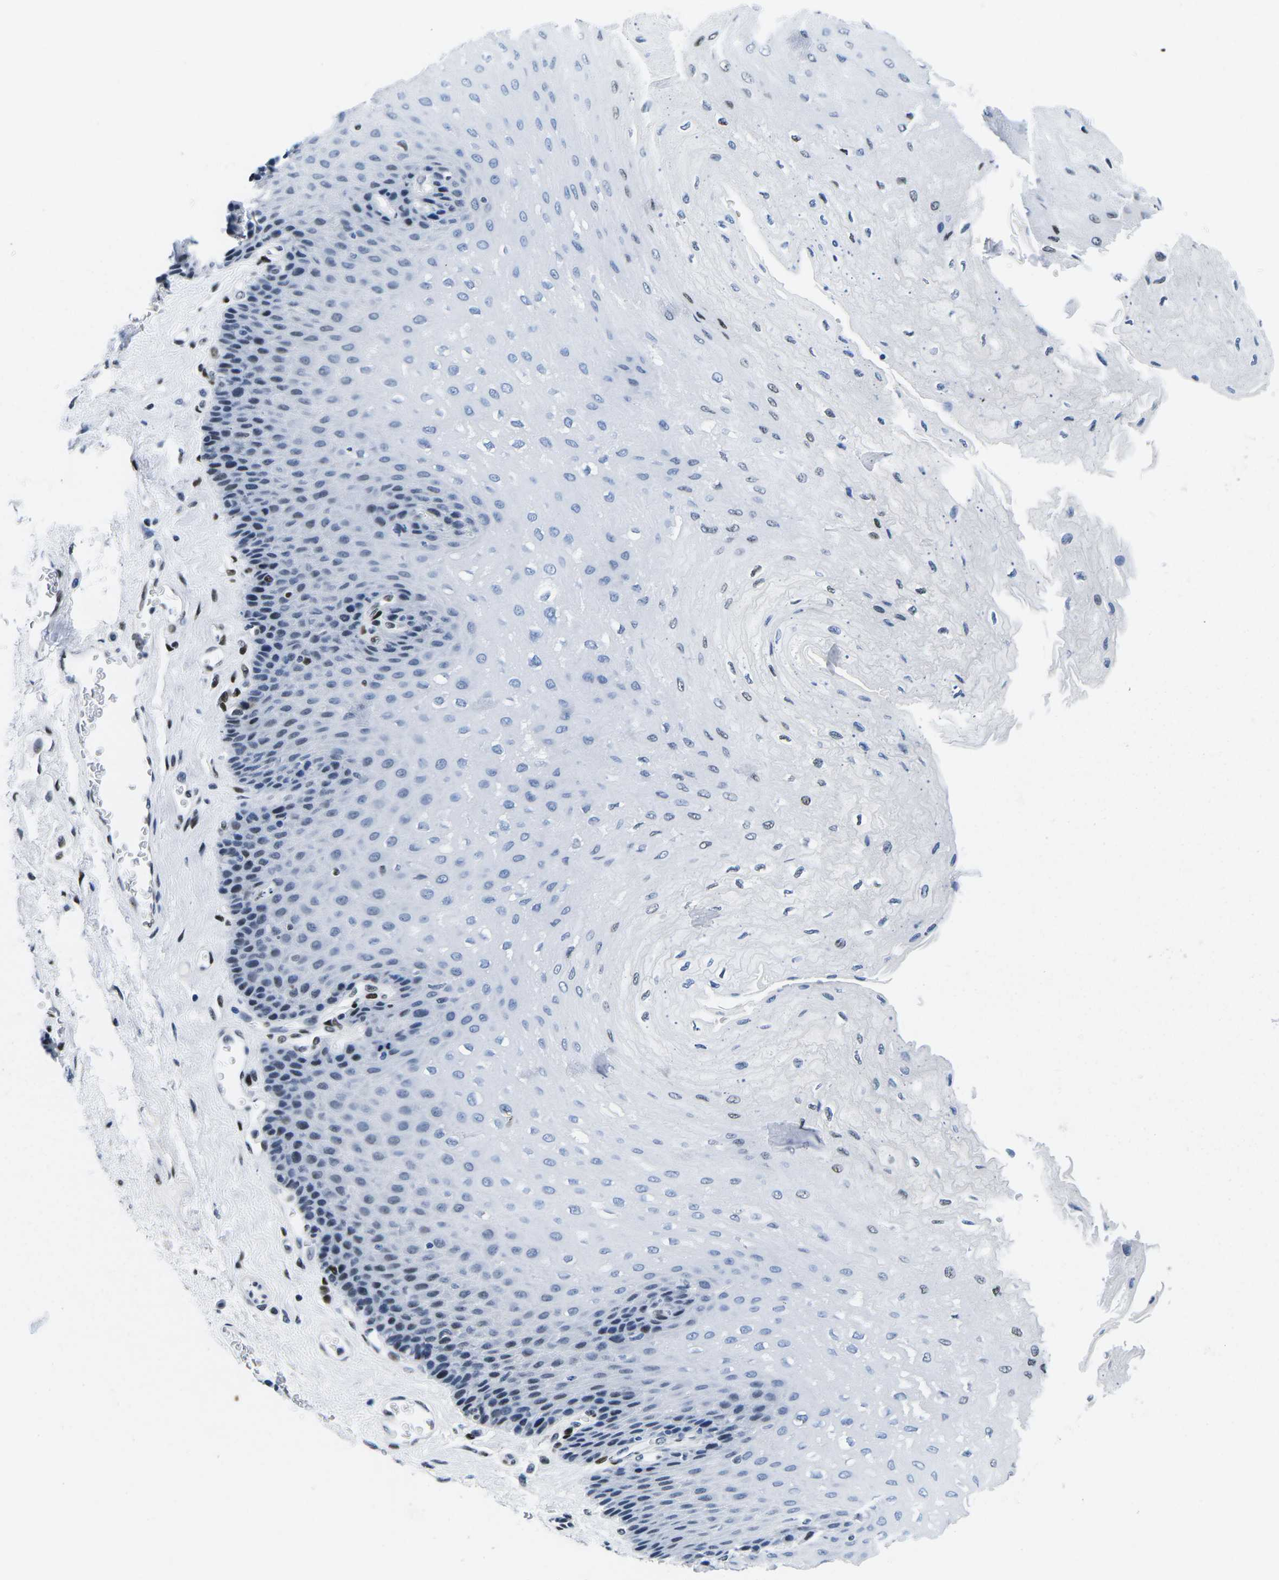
{"staining": {"intensity": "moderate", "quantity": "<25%", "location": "nuclear"}, "tissue": "esophagus", "cell_type": "Squamous epithelial cells", "image_type": "normal", "snomed": [{"axis": "morphology", "description": "Normal tissue, NOS"}, {"axis": "topography", "description": "Esophagus"}], "caption": "A photomicrograph of human esophagus stained for a protein shows moderate nuclear brown staining in squamous epithelial cells.", "gene": "ATF1", "patient": {"sex": "female", "age": 72}}